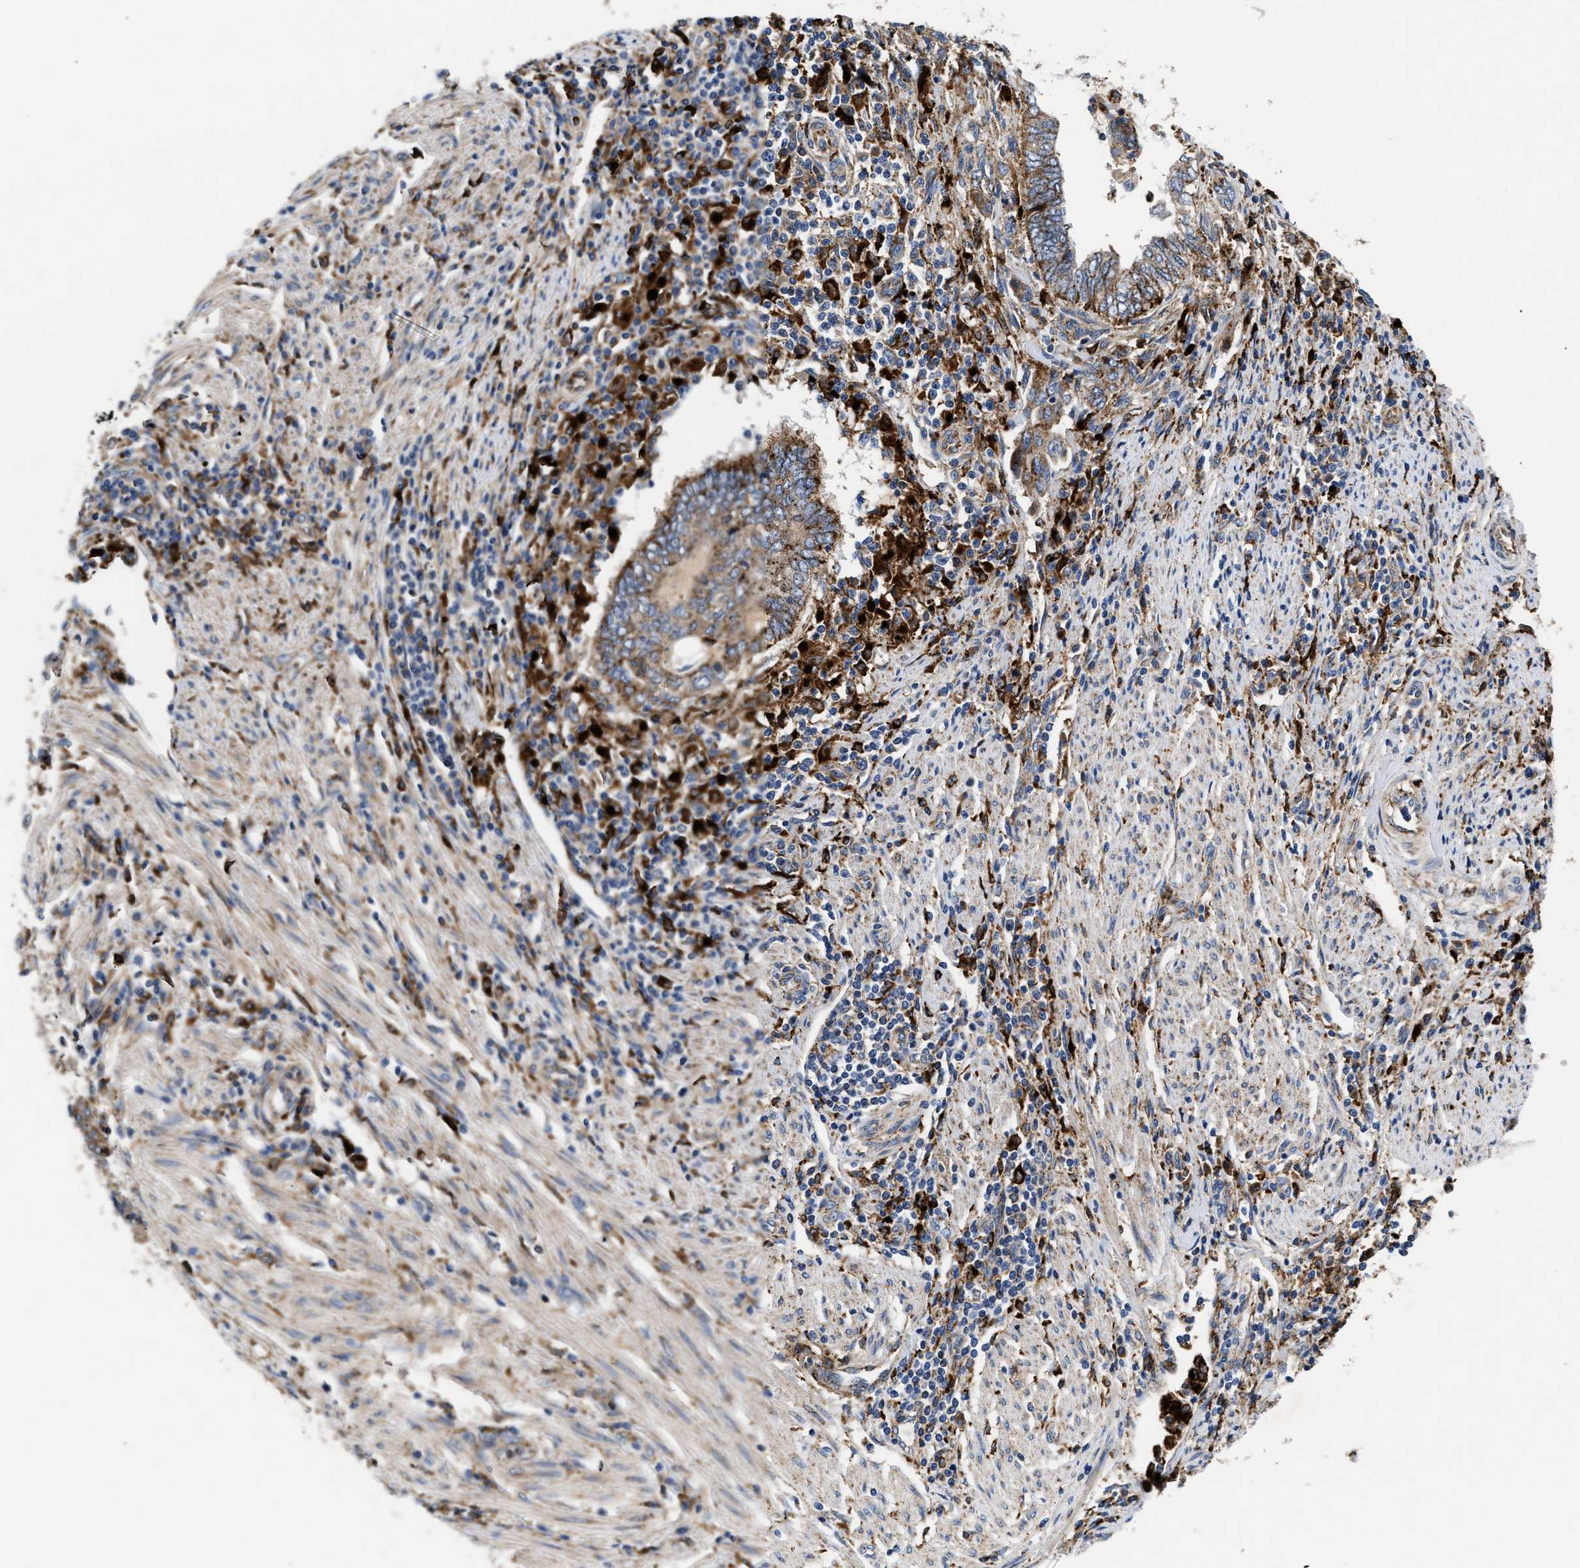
{"staining": {"intensity": "moderate", "quantity": ">75%", "location": "cytoplasmic/membranous"}, "tissue": "endometrial cancer", "cell_type": "Tumor cells", "image_type": "cancer", "snomed": [{"axis": "morphology", "description": "Adenocarcinoma, NOS"}, {"axis": "topography", "description": "Uterus"}, {"axis": "topography", "description": "Endometrium"}], "caption": "Immunohistochemistry (IHC) staining of endometrial cancer (adenocarcinoma), which displays medium levels of moderate cytoplasmic/membranous staining in about >75% of tumor cells indicating moderate cytoplasmic/membranous protein positivity. The staining was performed using DAB (brown) for protein detection and nuclei were counterstained in hematoxylin (blue).", "gene": "CCDC146", "patient": {"sex": "female", "age": 70}}